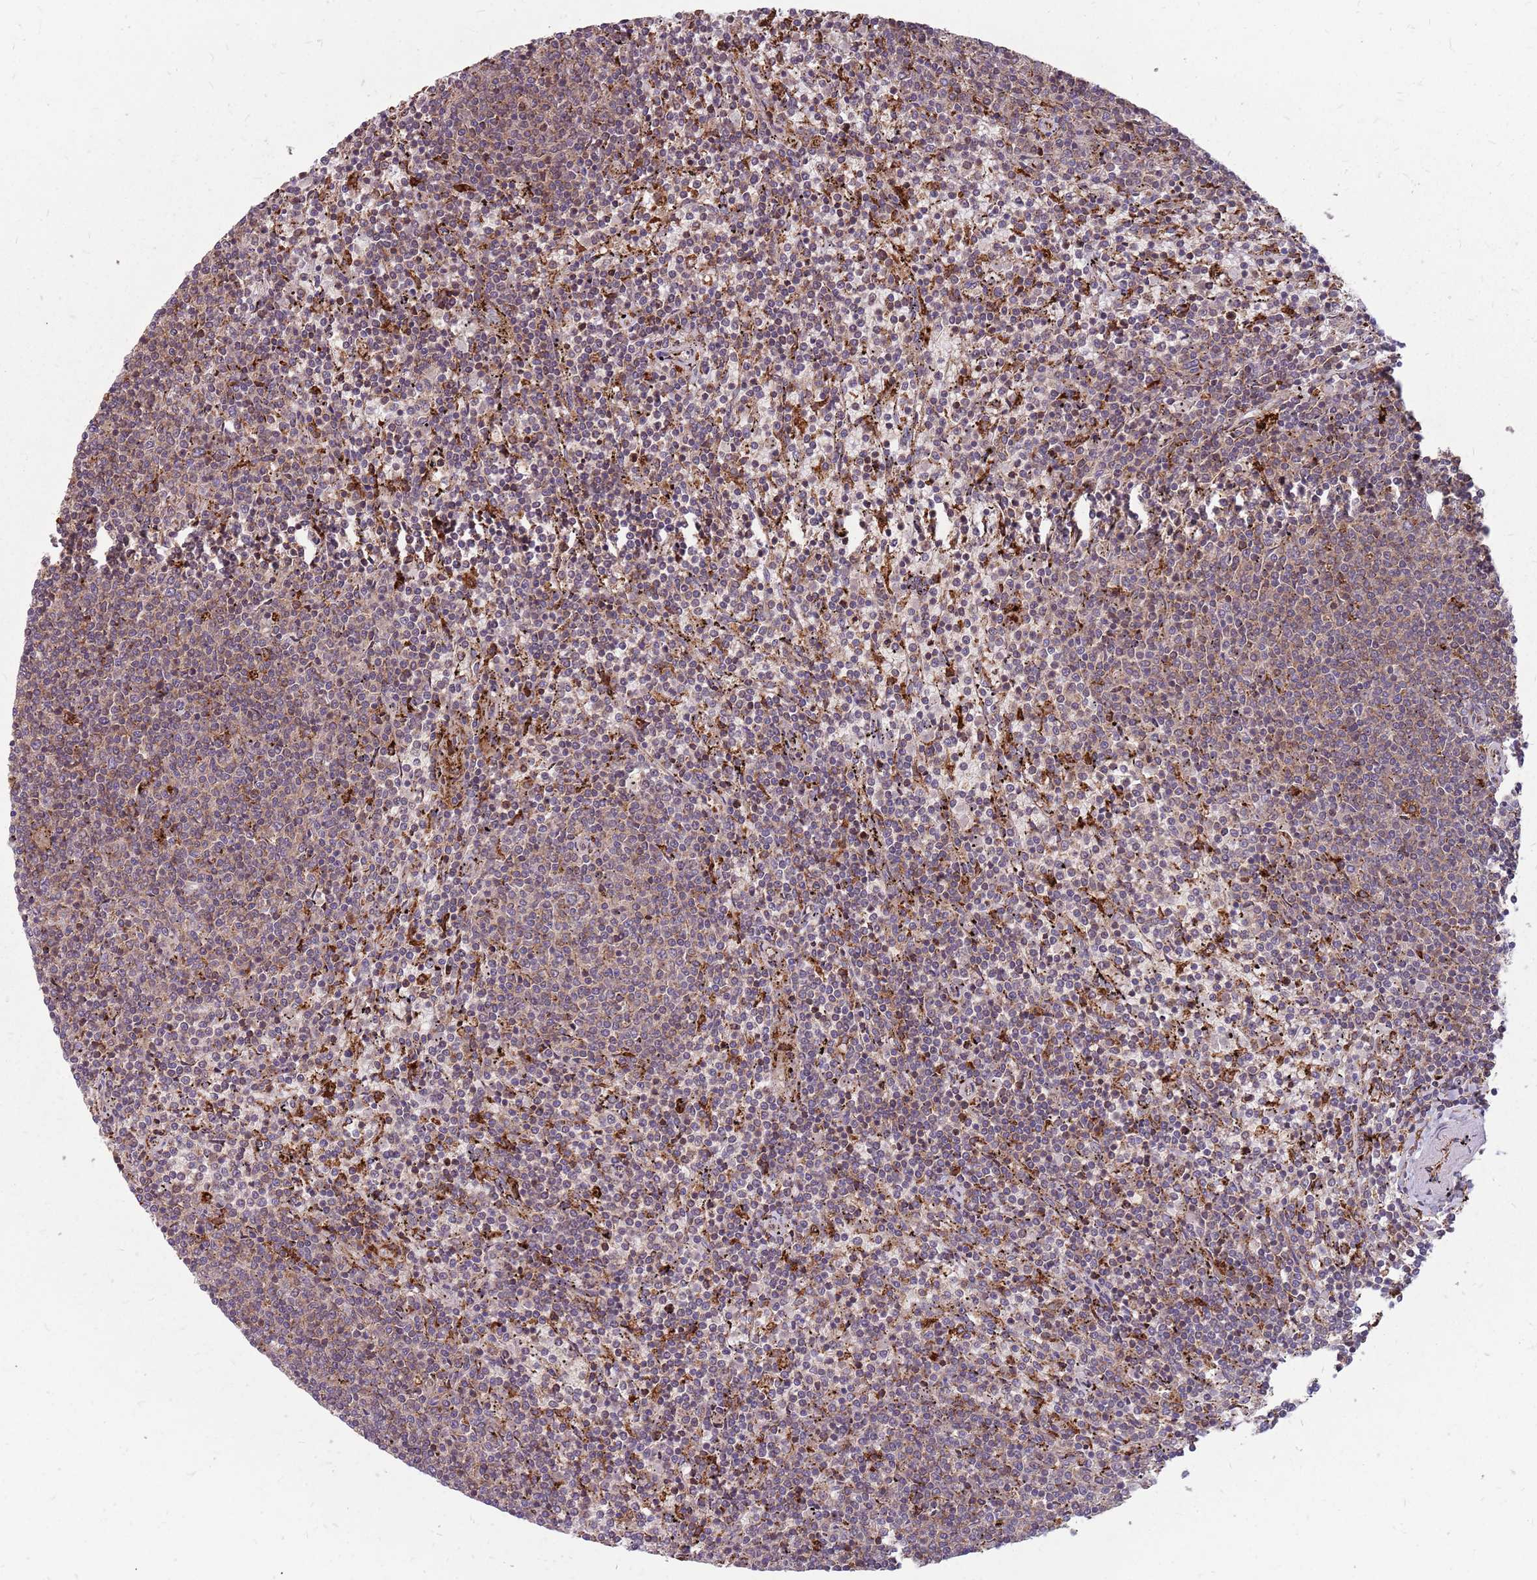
{"staining": {"intensity": "weak", "quantity": ">75%", "location": "cytoplasmic/membranous"}, "tissue": "lymphoma", "cell_type": "Tumor cells", "image_type": "cancer", "snomed": [{"axis": "morphology", "description": "Malignant lymphoma, non-Hodgkin's type, Low grade"}, {"axis": "topography", "description": "Spleen"}], "caption": "Weak cytoplasmic/membranous protein expression is present in approximately >75% of tumor cells in malignant lymphoma, non-Hodgkin's type (low-grade).", "gene": "NME4", "patient": {"sex": "female", "age": 50}}